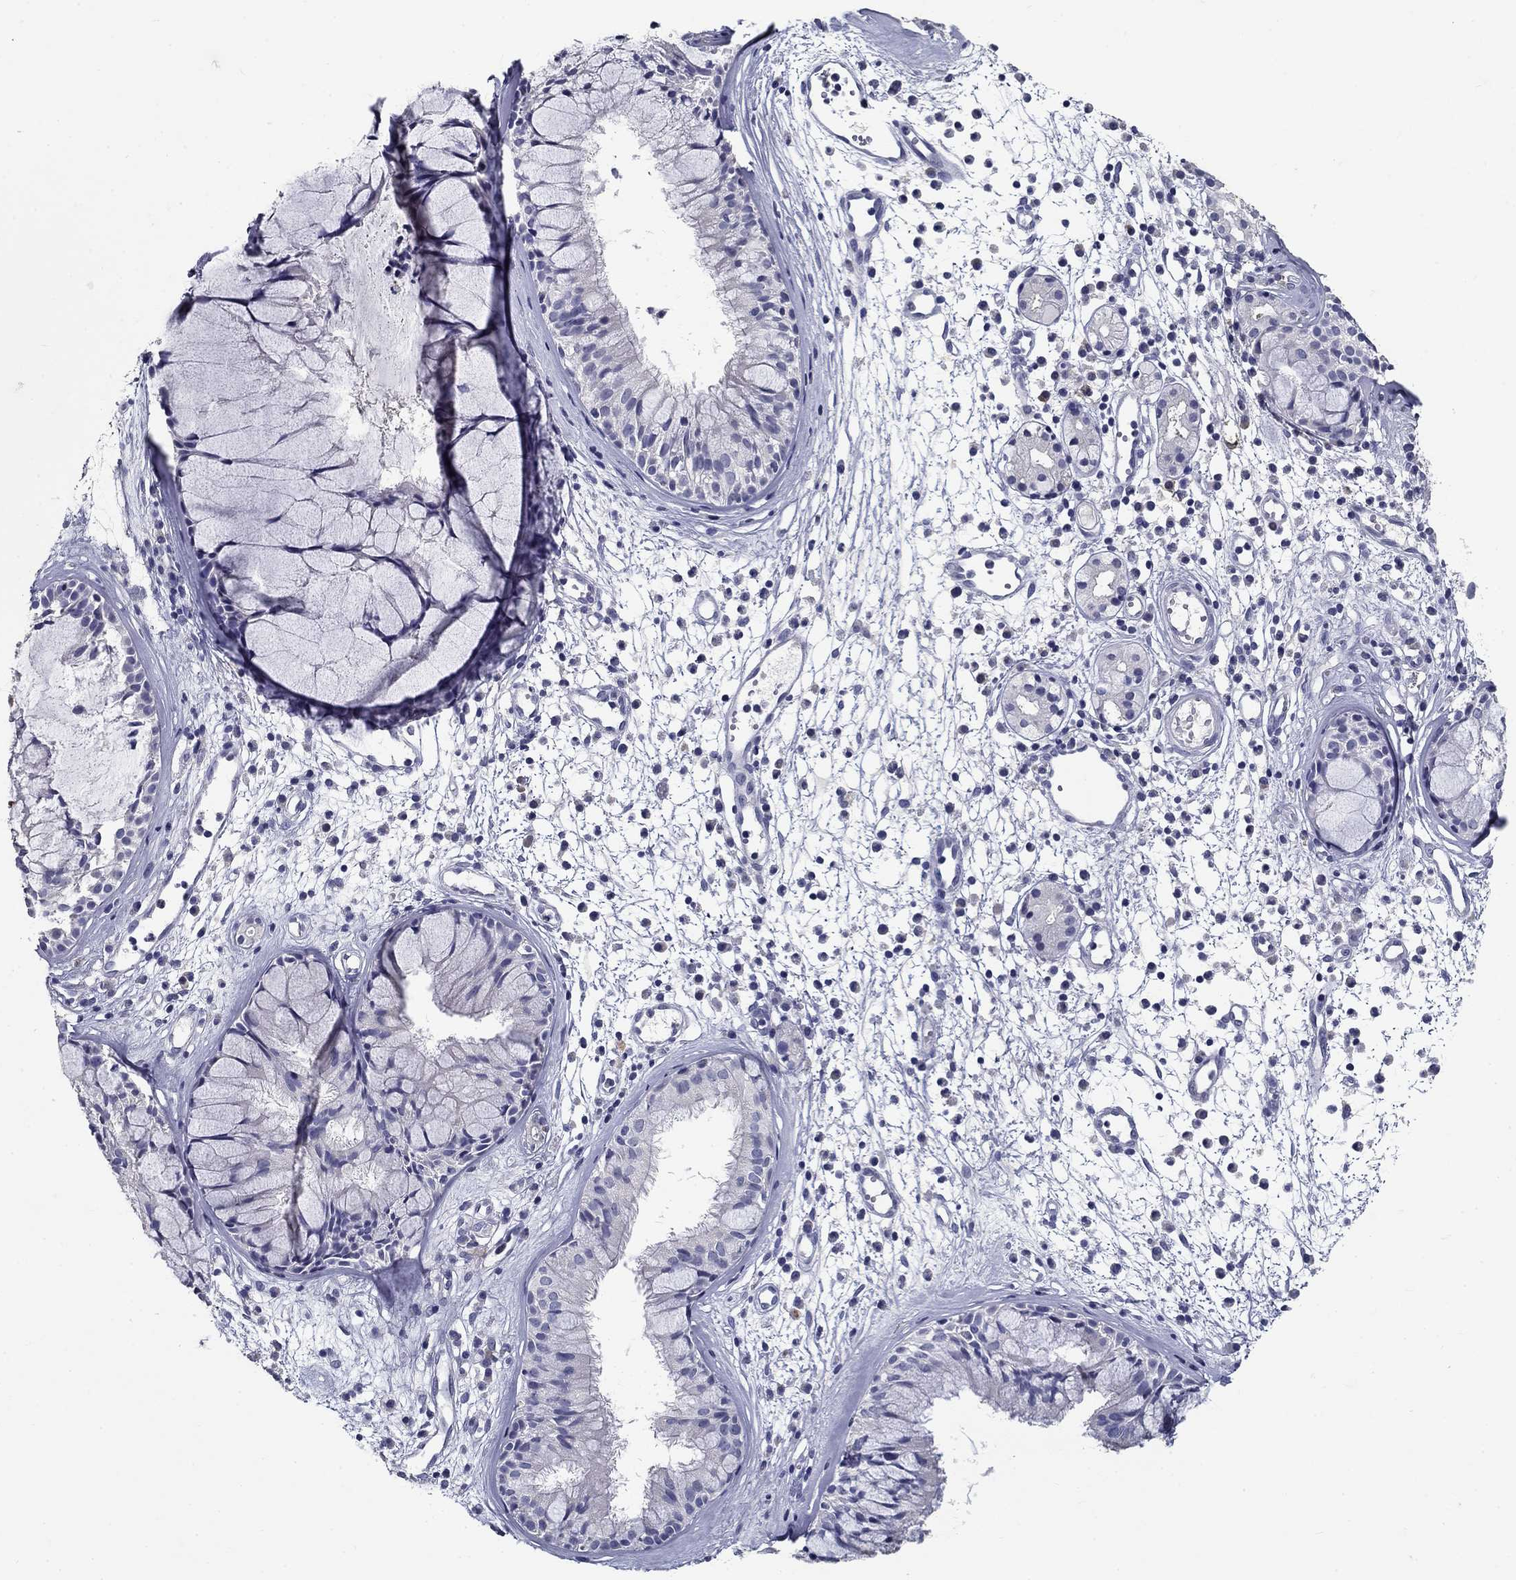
{"staining": {"intensity": "negative", "quantity": "none", "location": "none"}, "tissue": "nasopharynx", "cell_type": "Respiratory epithelial cells", "image_type": "normal", "snomed": [{"axis": "morphology", "description": "Normal tissue, NOS"}, {"axis": "topography", "description": "Nasopharynx"}], "caption": "Immunohistochemistry of unremarkable nasopharynx reveals no positivity in respiratory epithelial cells.", "gene": "POMC", "patient": {"sex": "male", "age": 77}}